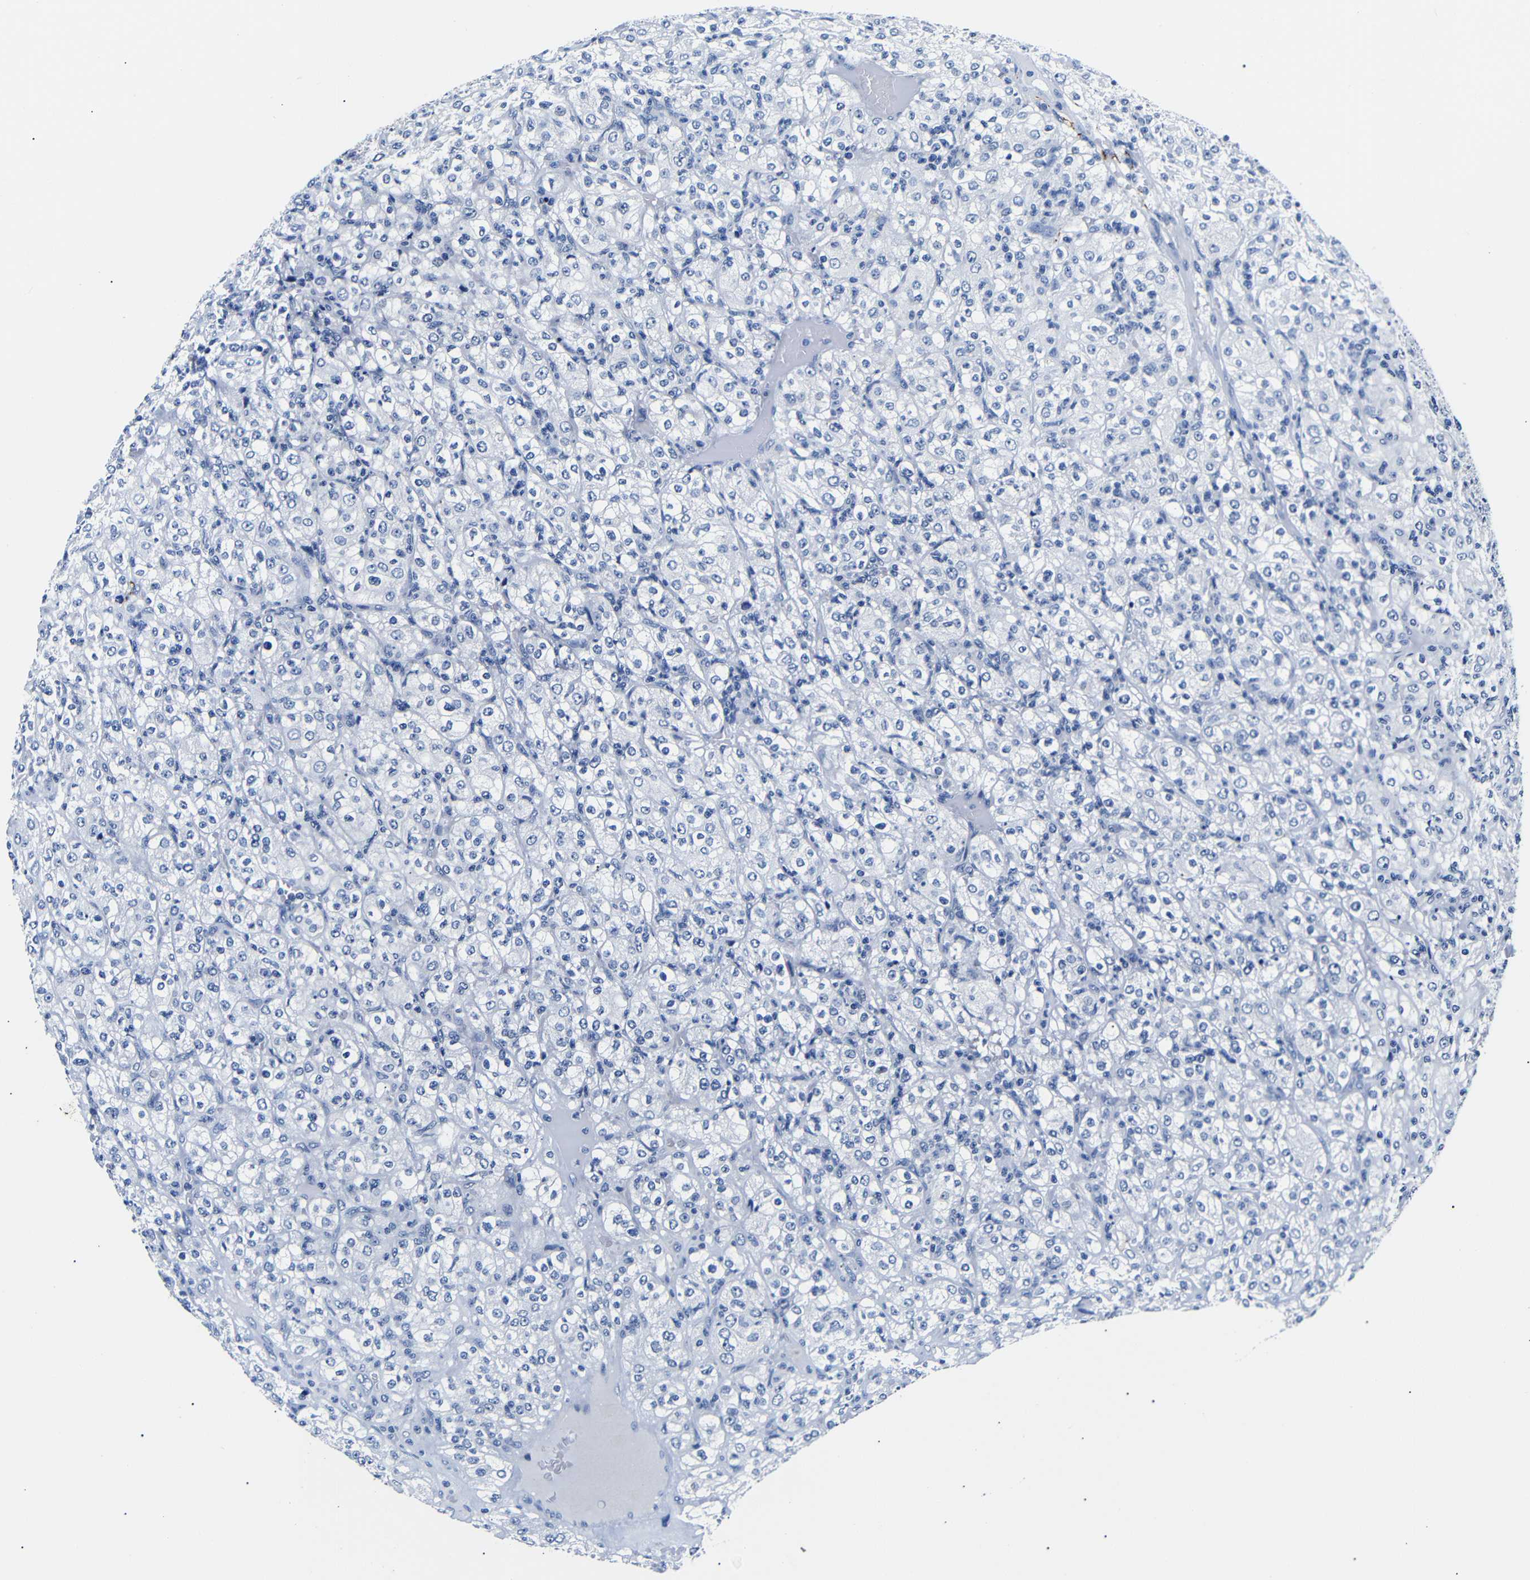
{"staining": {"intensity": "negative", "quantity": "none", "location": "none"}, "tissue": "renal cancer", "cell_type": "Tumor cells", "image_type": "cancer", "snomed": [{"axis": "morphology", "description": "Normal tissue, NOS"}, {"axis": "morphology", "description": "Adenocarcinoma, NOS"}, {"axis": "topography", "description": "Kidney"}], "caption": "This histopathology image is of renal adenocarcinoma stained with IHC to label a protein in brown with the nuclei are counter-stained blue. There is no positivity in tumor cells.", "gene": "GAP43", "patient": {"sex": "female", "age": 72}}